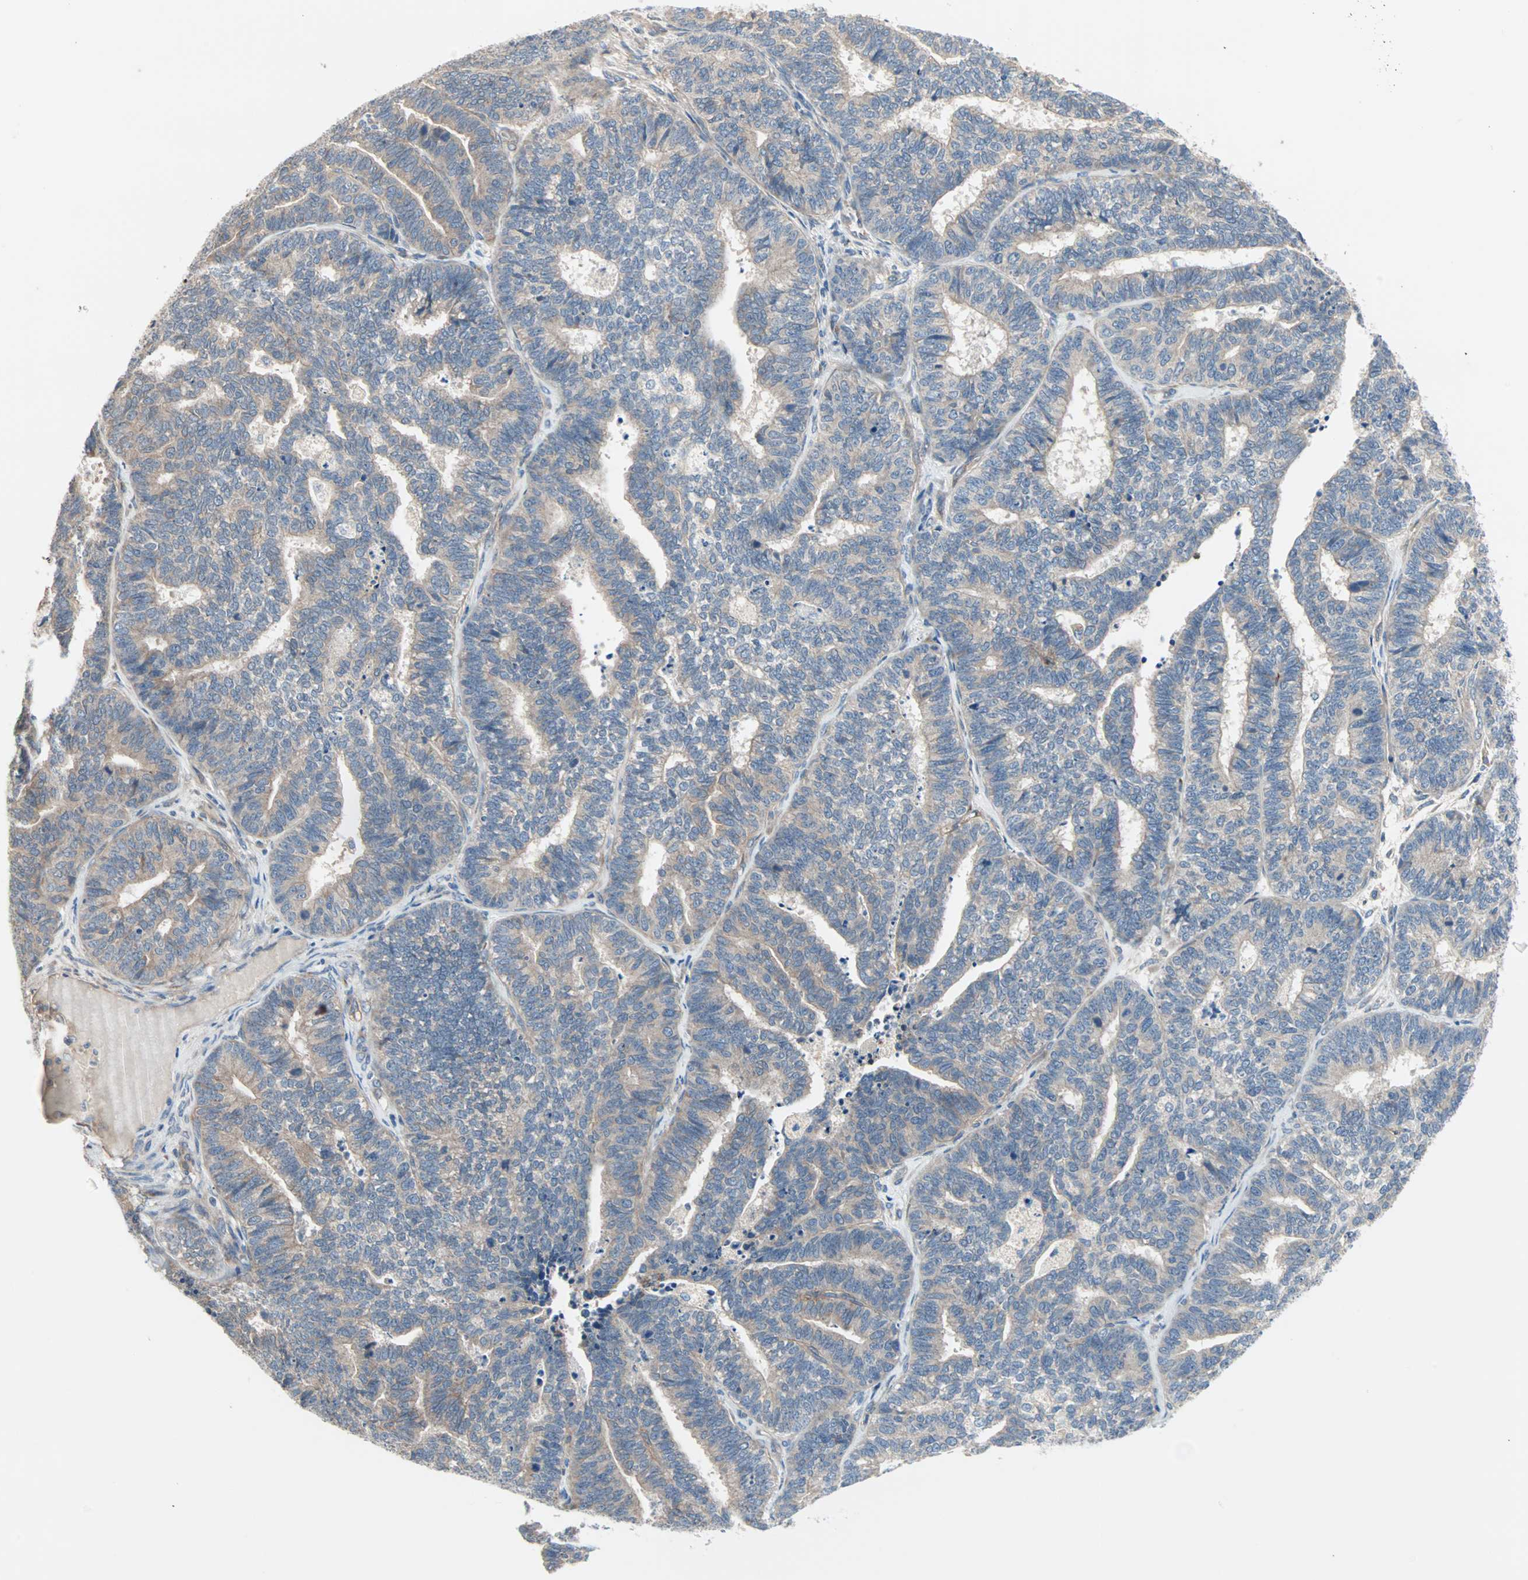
{"staining": {"intensity": "weak", "quantity": "<25%", "location": "cytoplasmic/membranous"}, "tissue": "endometrial cancer", "cell_type": "Tumor cells", "image_type": "cancer", "snomed": [{"axis": "morphology", "description": "Adenocarcinoma, NOS"}, {"axis": "topography", "description": "Endometrium"}], "caption": "Human endometrial cancer stained for a protein using immunohistochemistry (IHC) displays no positivity in tumor cells.", "gene": "PDE8A", "patient": {"sex": "female", "age": 70}}